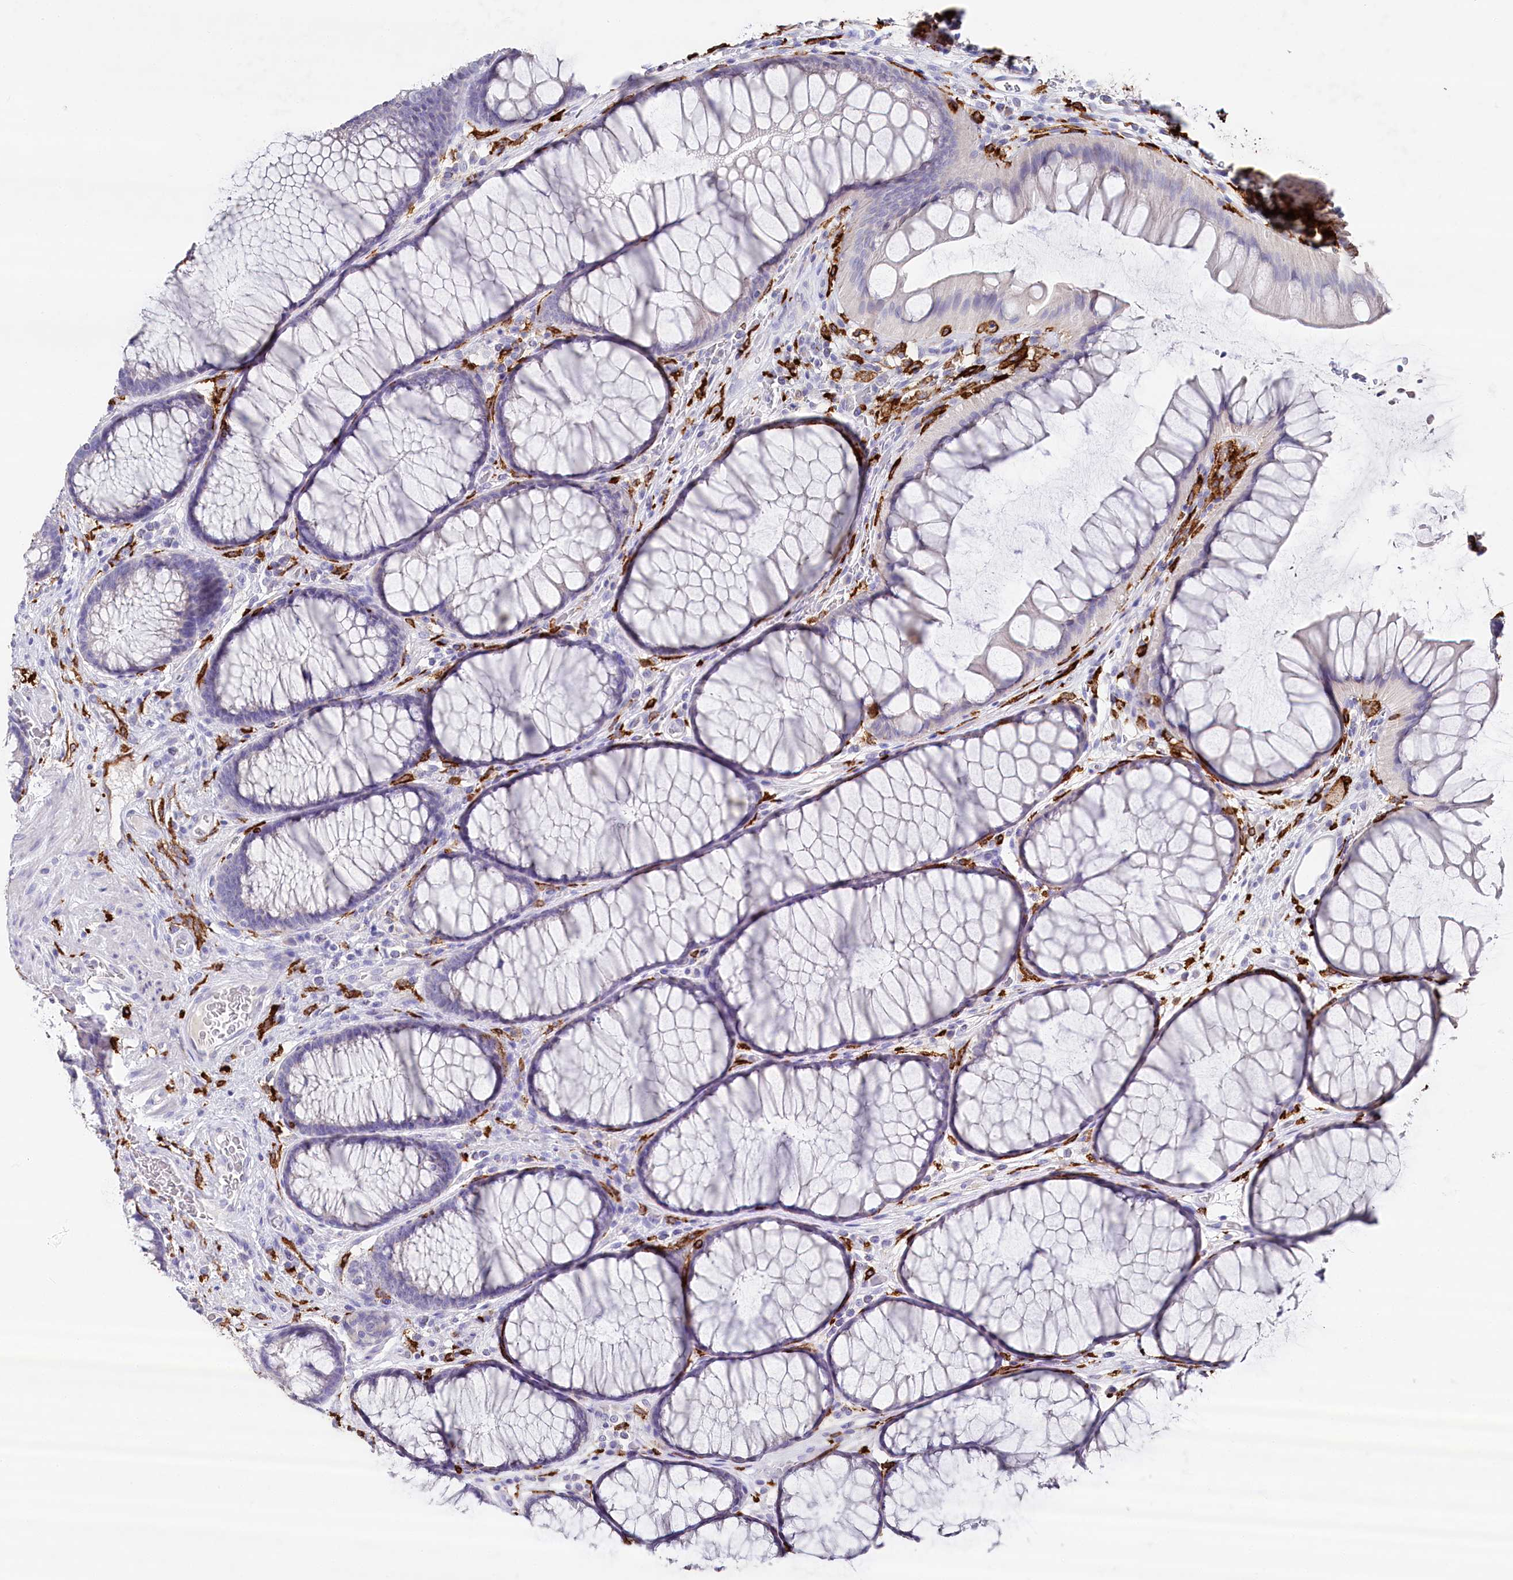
{"staining": {"intensity": "negative", "quantity": "none", "location": "none"}, "tissue": "colon", "cell_type": "Endothelial cells", "image_type": "normal", "snomed": [{"axis": "morphology", "description": "Normal tissue, NOS"}, {"axis": "topography", "description": "Colon"}], "caption": "Human colon stained for a protein using immunohistochemistry (IHC) exhibits no expression in endothelial cells.", "gene": "CLEC4M", "patient": {"sex": "female", "age": 82}}